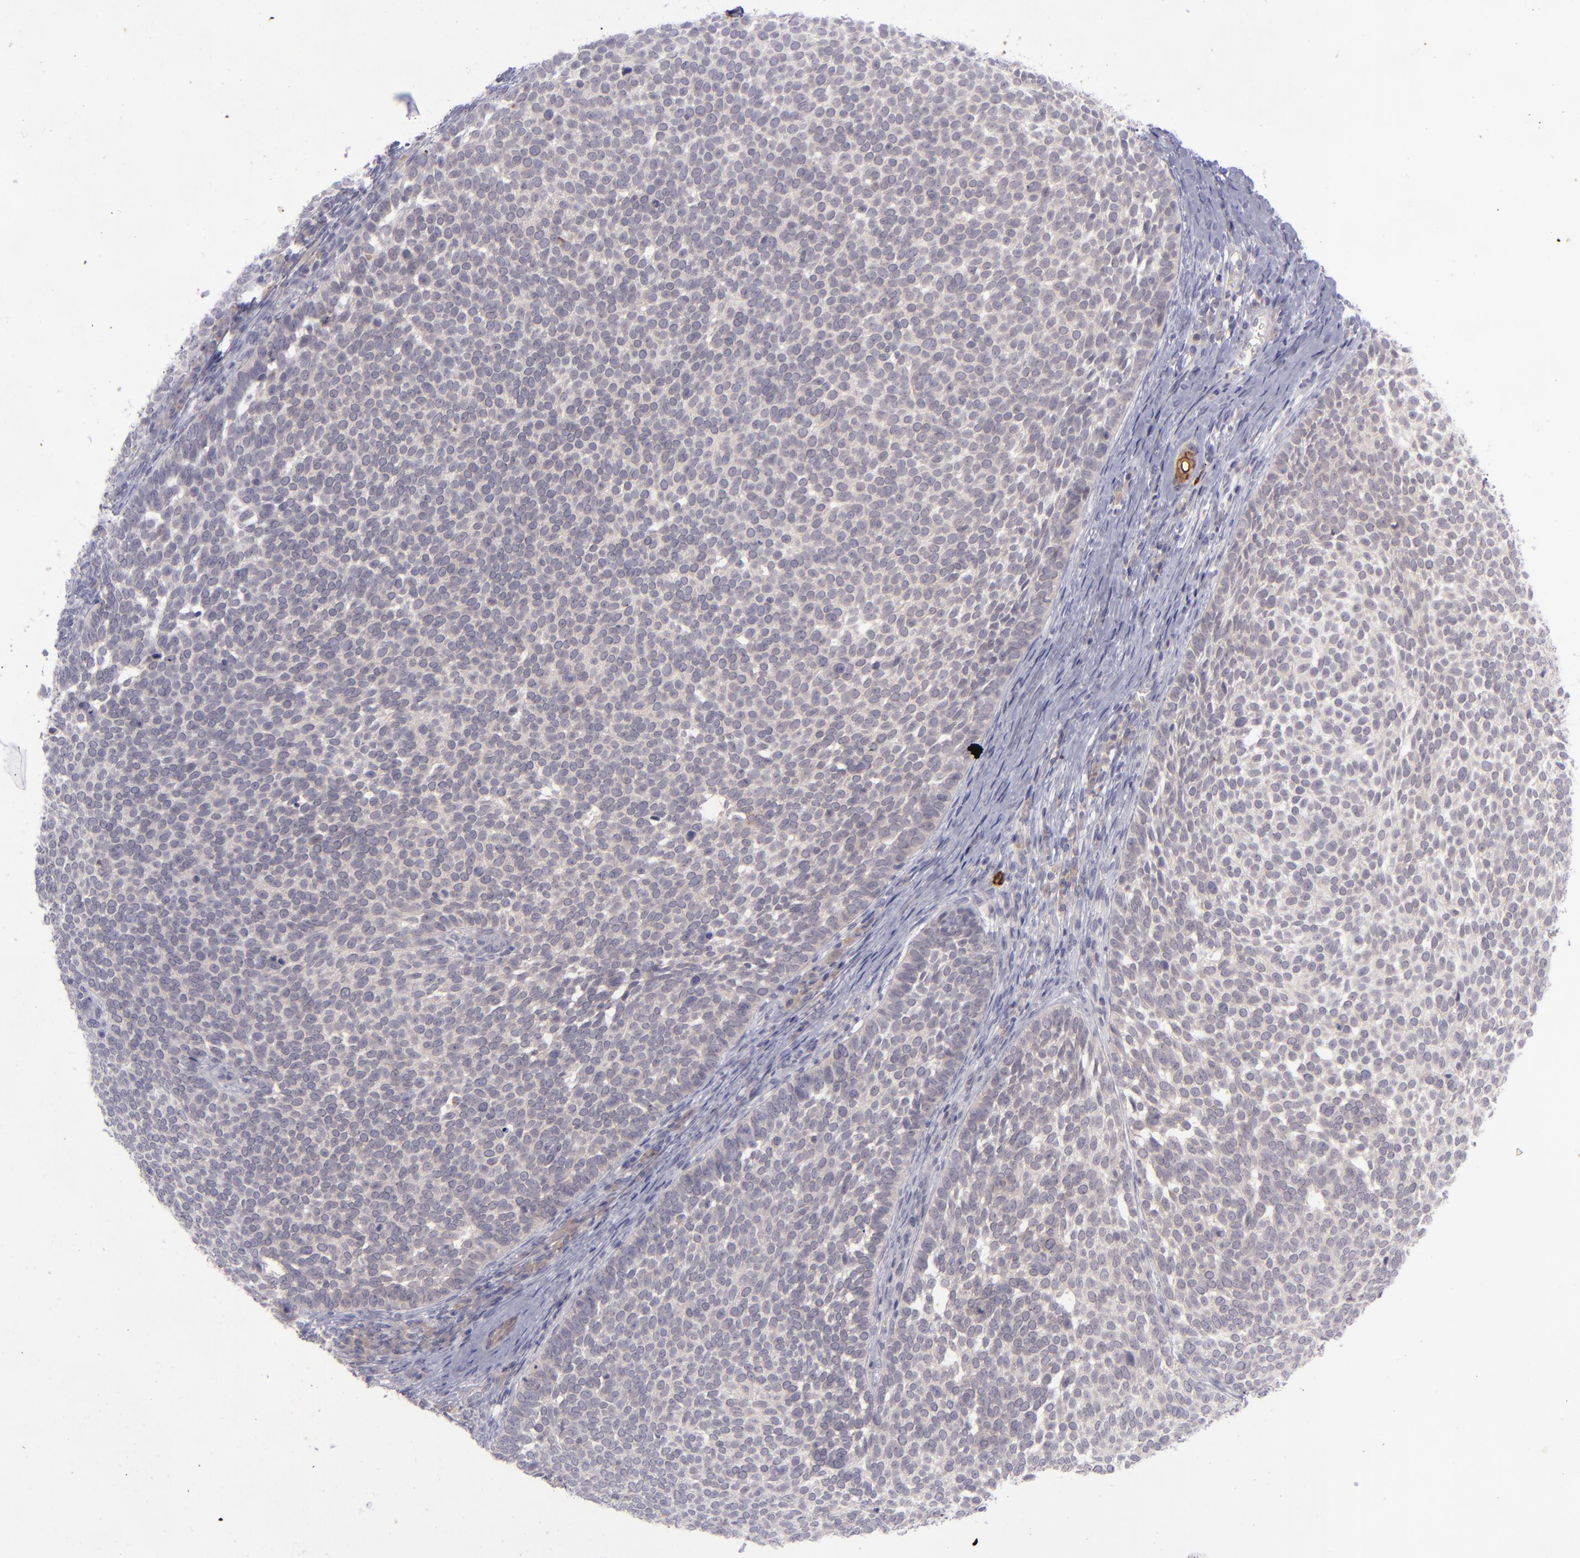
{"staining": {"intensity": "negative", "quantity": "none", "location": "none"}, "tissue": "skin cancer", "cell_type": "Tumor cells", "image_type": "cancer", "snomed": [{"axis": "morphology", "description": "Basal cell carcinoma"}, {"axis": "topography", "description": "Skin"}], "caption": "DAB (3,3'-diaminobenzidine) immunohistochemical staining of skin cancer (basal cell carcinoma) demonstrates no significant staining in tumor cells.", "gene": "EVPL", "patient": {"sex": "male", "age": 63}}